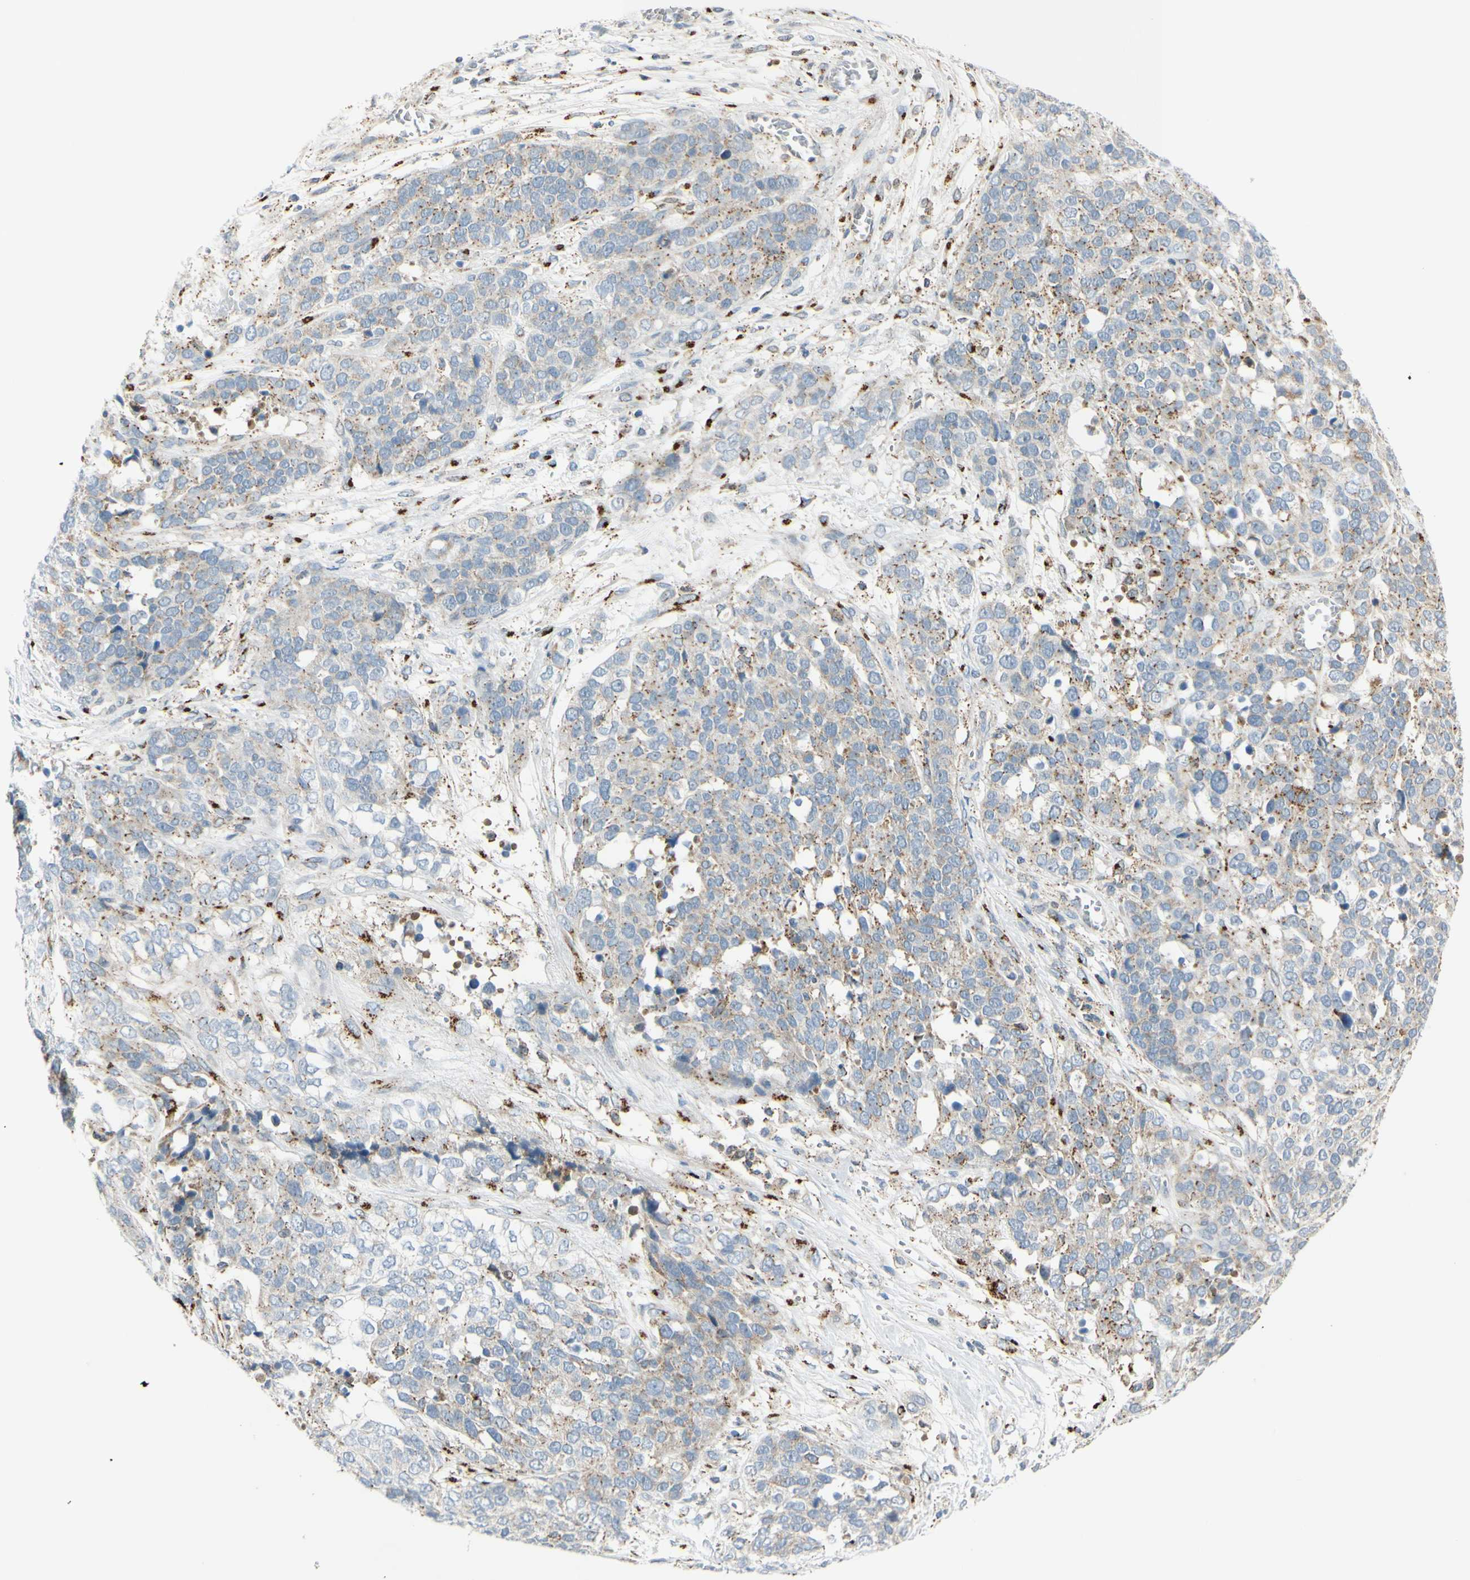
{"staining": {"intensity": "moderate", "quantity": "25%-75%", "location": "cytoplasmic/membranous"}, "tissue": "ovarian cancer", "cell_type": "Tumor cells", "image_type": "cancer", "snomed": [{"axis": "morphology", "description": "Cystadenocarcinoma, serous, NOS"}, {"axis": "topography", "description": "Ovary"}], "caption": "Protein positivity by immunohistochemistry reveals moderate cytoplasmic/membranous expression in approximately 25%-75% of tumor cells in ovarian cancer (serous cystadenocarcinoma).", "gene": "GALNT5", "patient": {"sex": "female", "age": 44}}